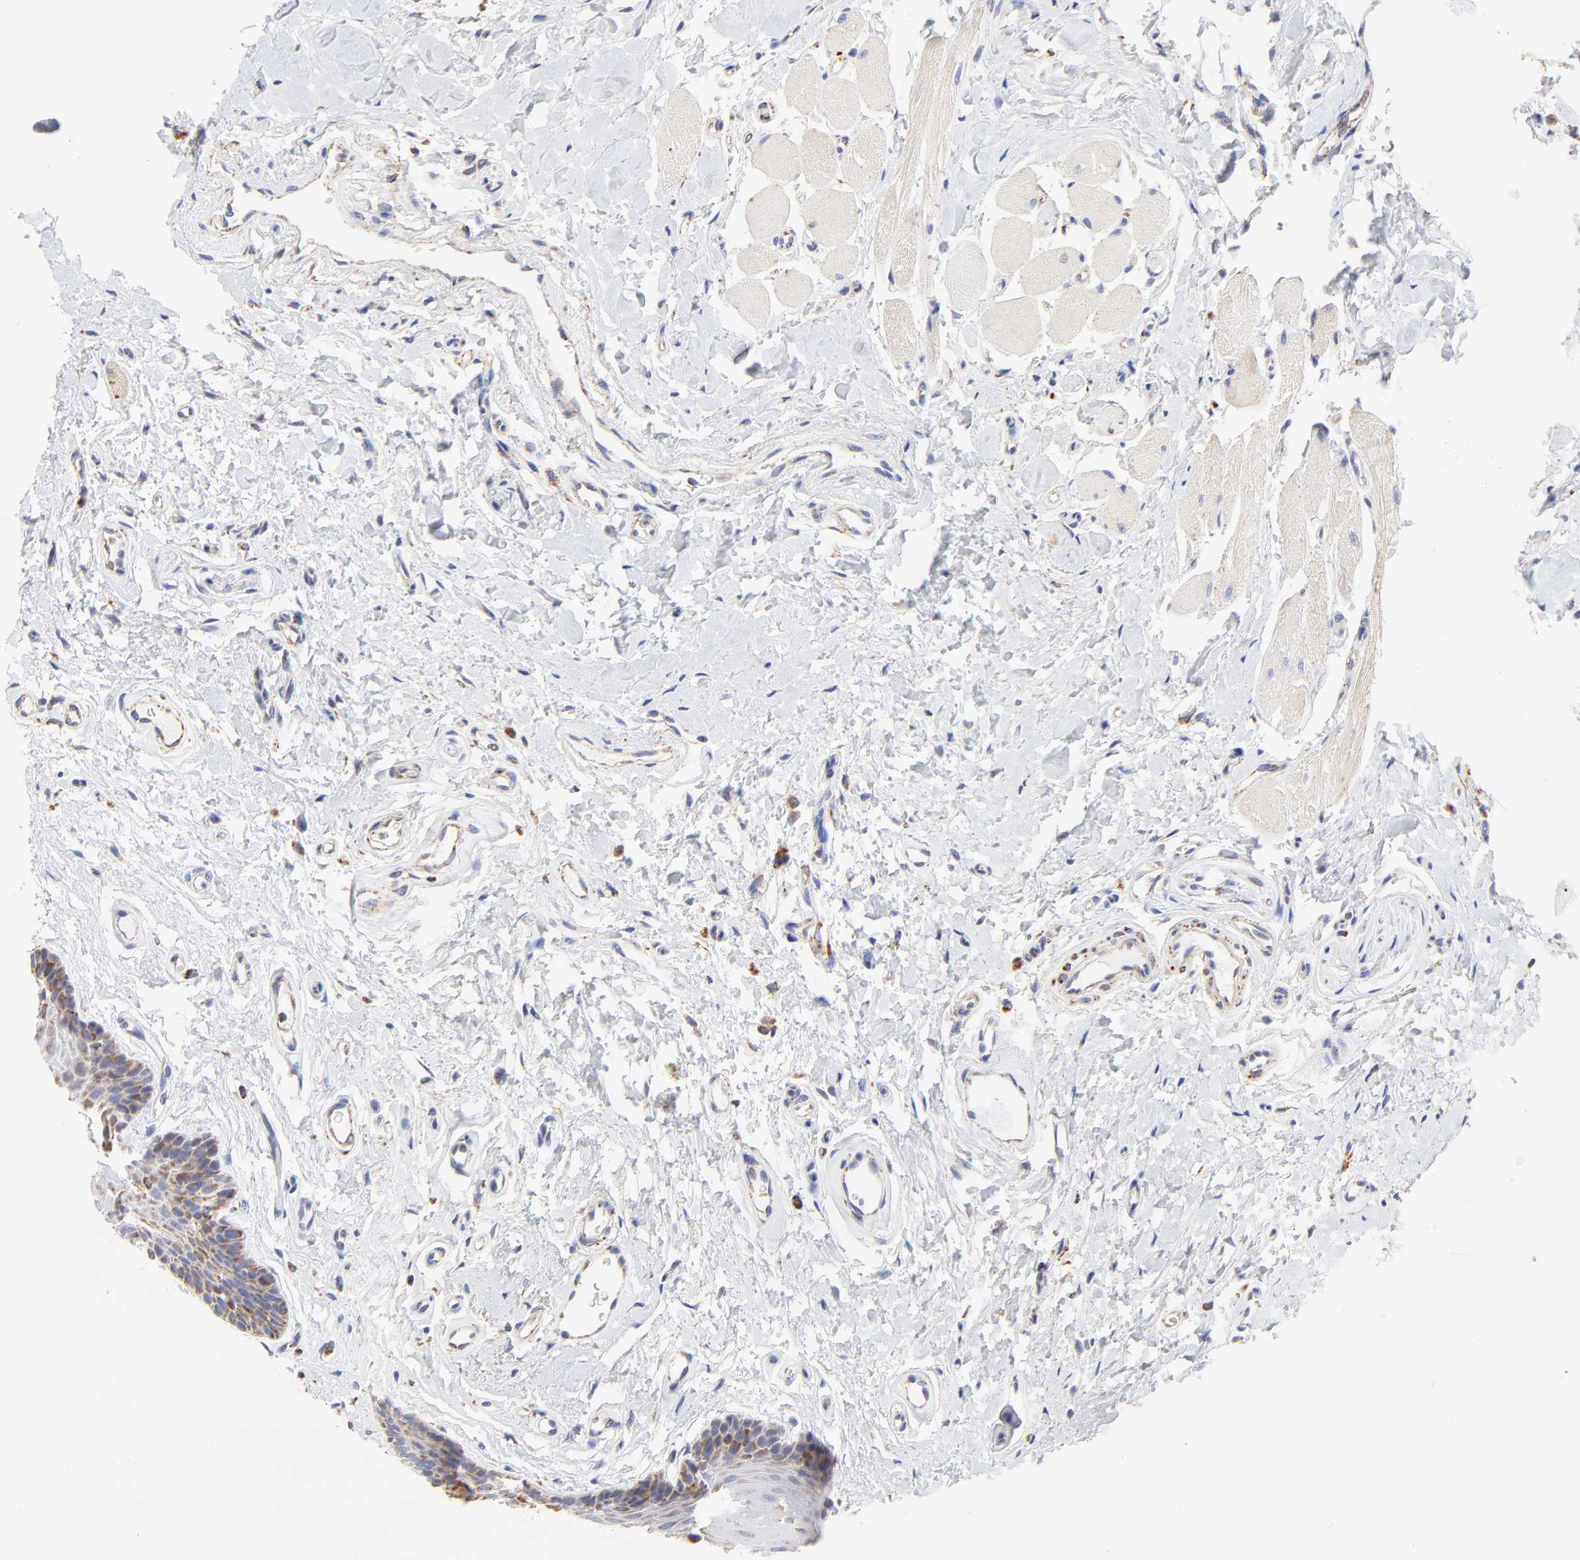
{"staining": {"intensity": "moderate", "quantity": "25%-75%", "location": "cytoplasmic/membranous"}, "tissue": "oral mucosa", "cell_type": "Squamous epithelial cells", "image_type": "normal", "snomed": [{"axis": "morphology", "description": "Normal tissue, NOS"}, {"axis": "topography", "description": "Oral tissue"}], "caption": "This micrograph displays immunohistochemistry staining of normal oral mucosa, with medium moderate cytoplasmic/membranous staining in about 25%-75% of squamous epithelial cells.", "gene": "SSBP1", "patient": {"sex": "male", "age": 62}}